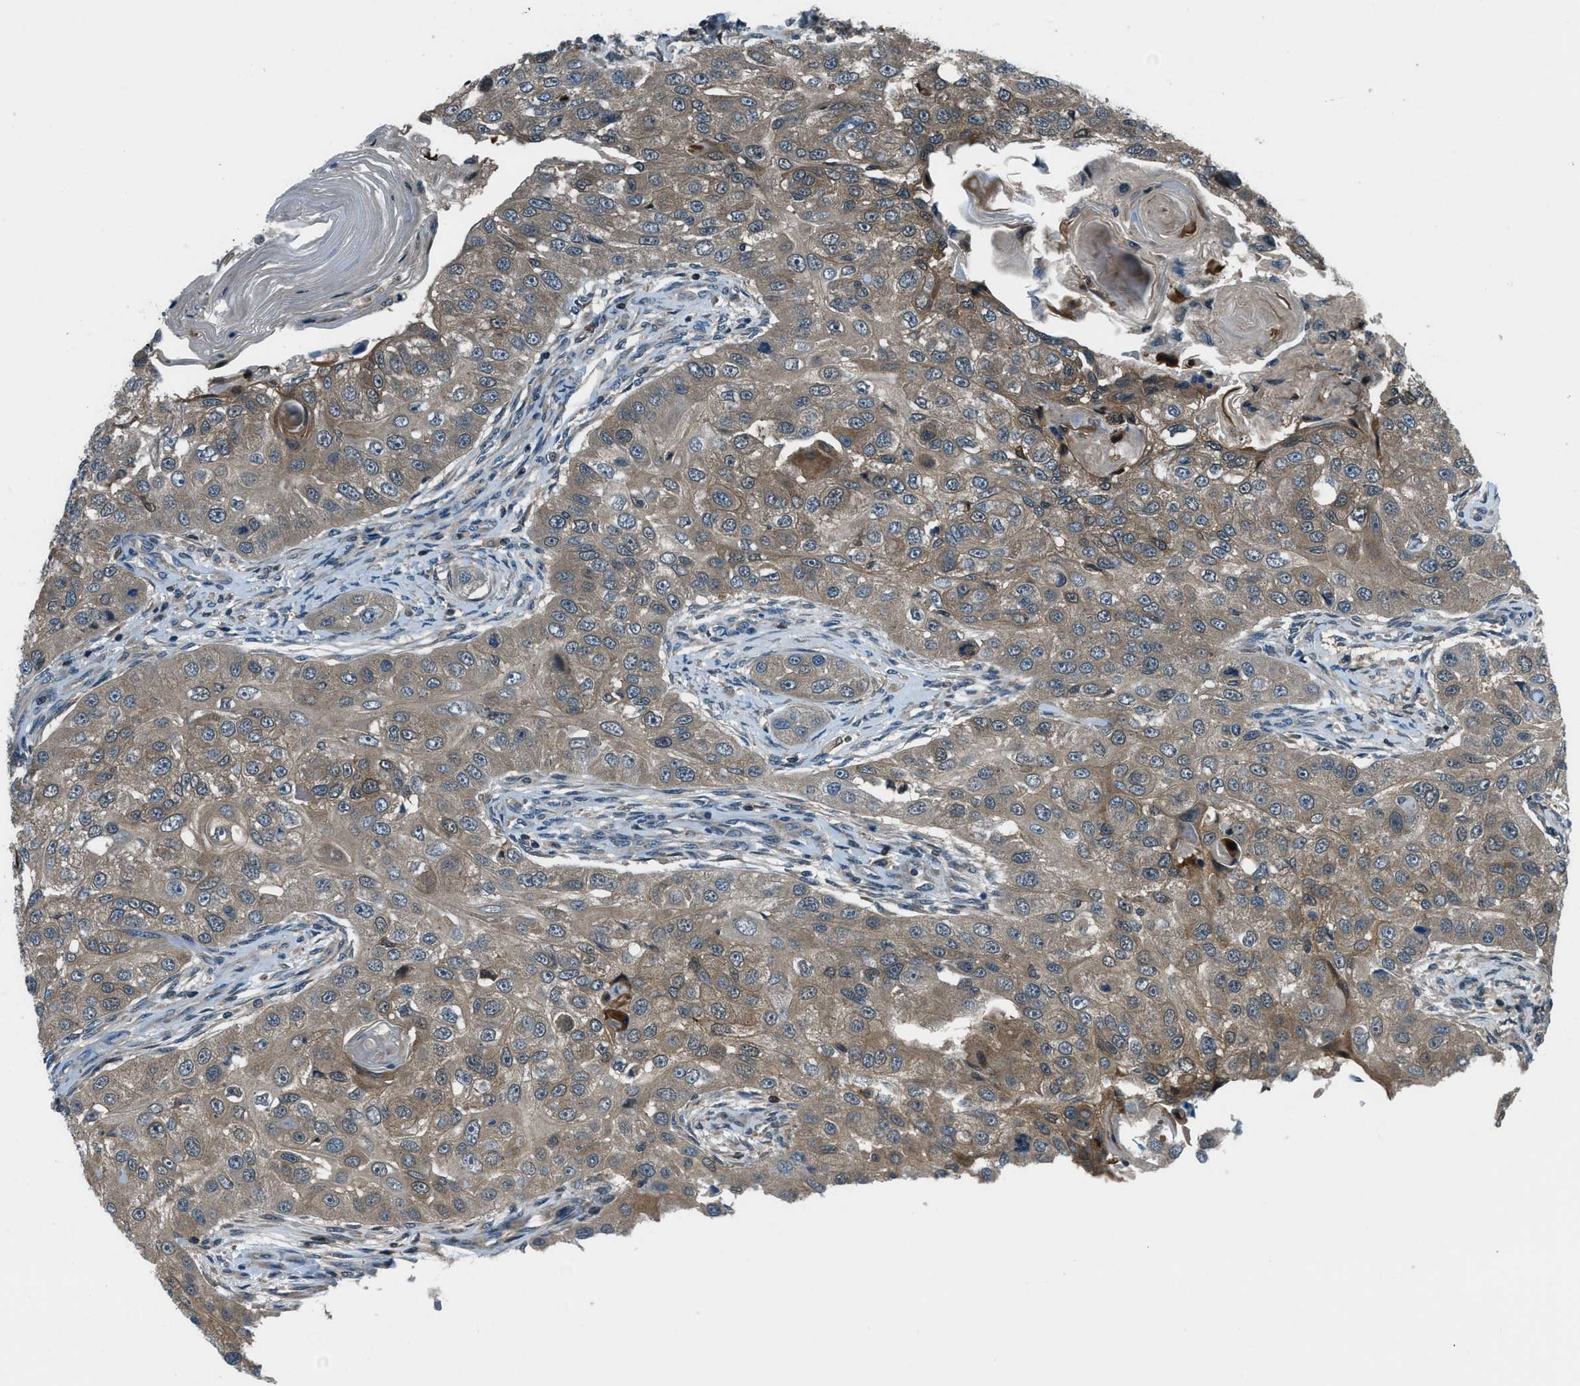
{"staining": {"intensity": "weak", "quantity": ">75%", "location": "cytoplasmic/membranous"}, "tissue": "head and neck cancer", "cell_type": "Tumor cells", "image_type": "cancer", "snomed": [{"axis": "morphology", "description": "Normal tissue, NOS"}, {"axis": "morphology", "description": "Squamous cell carcinoma, NOS"}, {"axis": "topography", "description": "Skeletal muscle"}, {"axis": "topography", "description": "Head-Neck"}], "caption": "Immunohistochemistry (IHC) histopathology image of human squamous cell carcinoma (head and neck) stained for a protein (brown), which exhibits low levels of weak cytoplasmic/membranous expression in approximately >75% of tumor cells.", "gene": "HEBP2", "patient": {"sex": "male", "age": 51}}